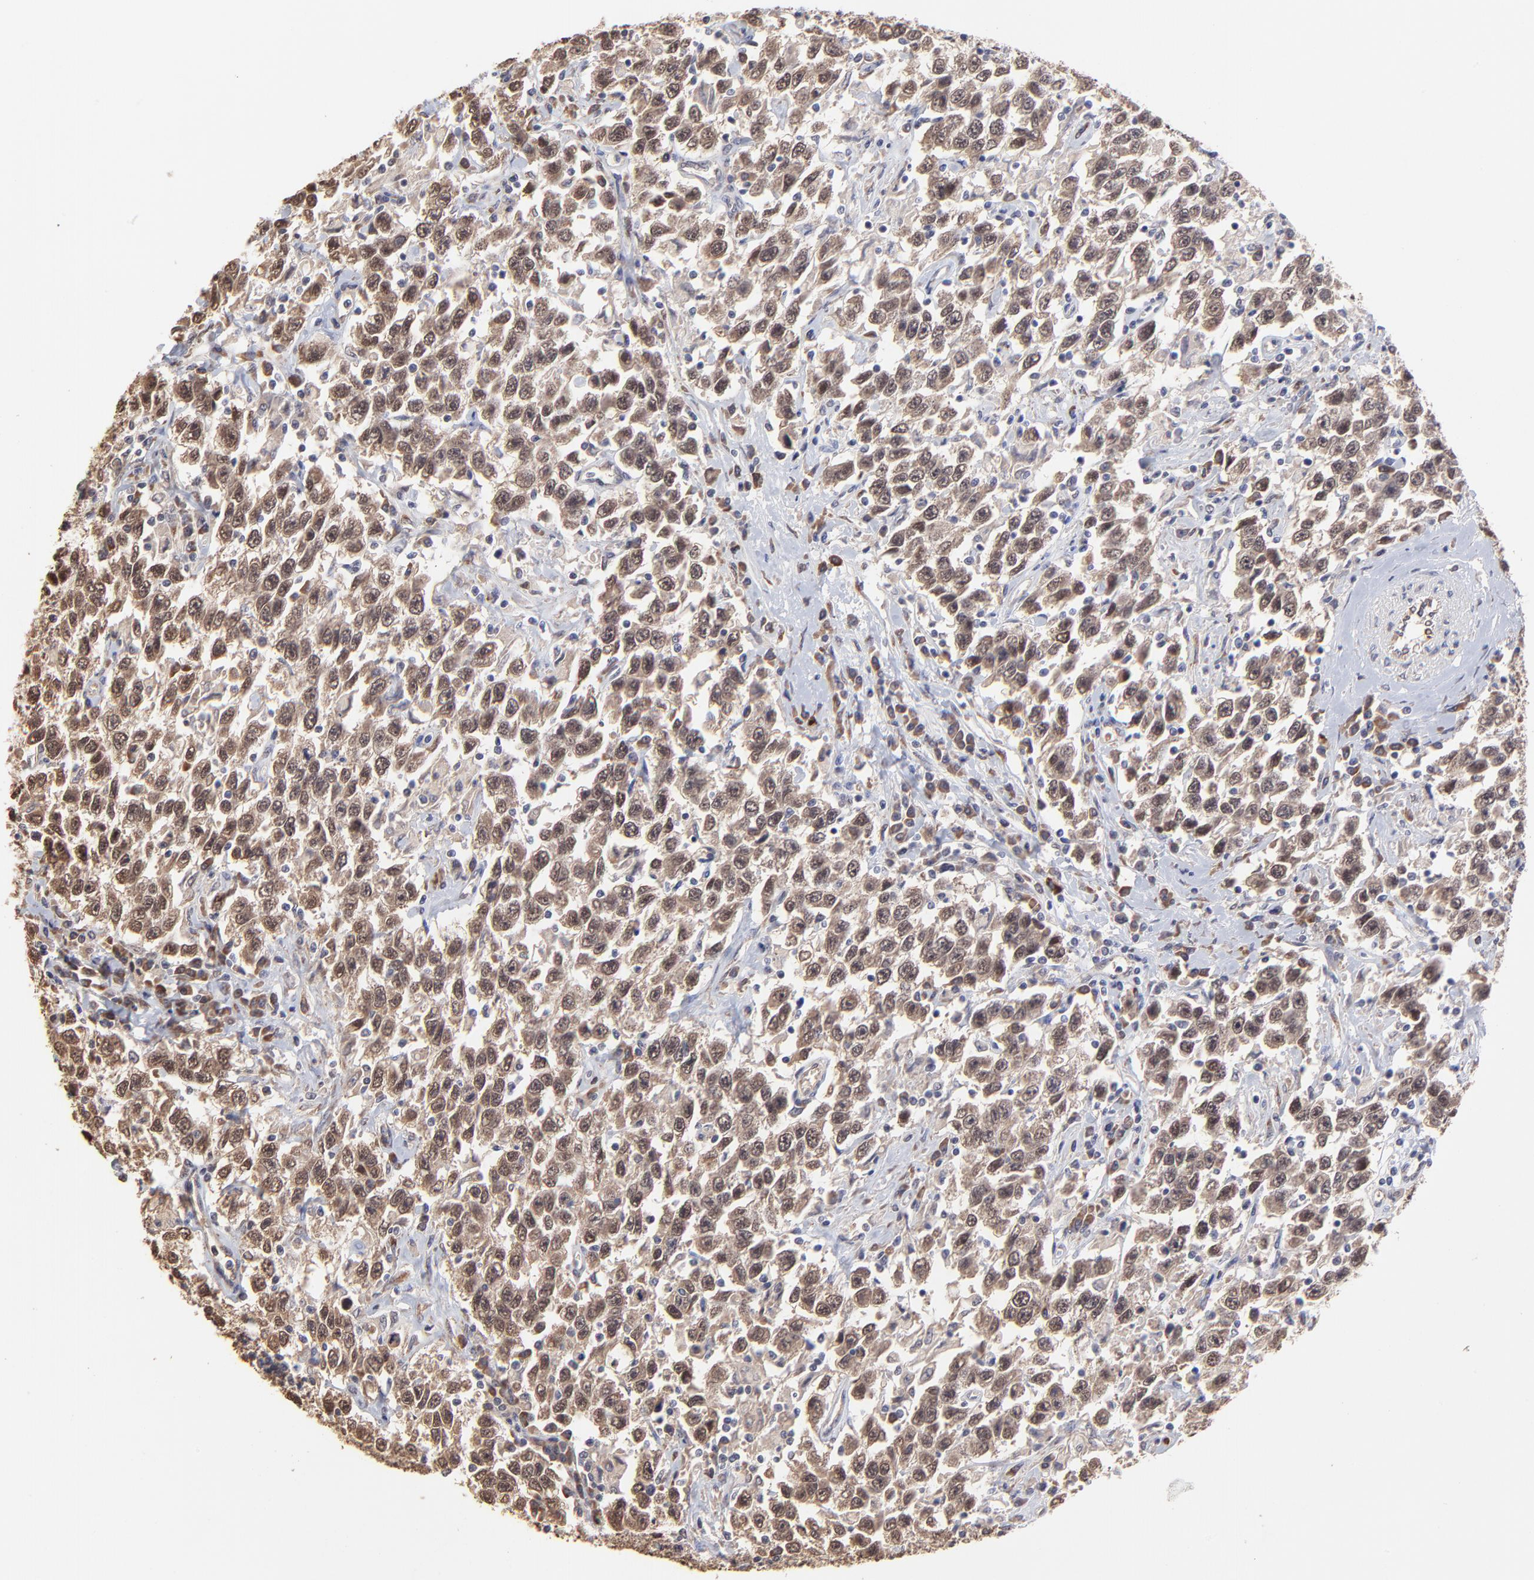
{"staining": {"intensity": "moderate", "quantity": ">75%", "location": "cytoplasmic/membranous,nuclear"}, "tissue": "testis cancer", "cell_type": "Tumor cells", "image_type": "cancer", "snomed": [{"axis": "morphology", "description": "Seminoma, NOS"}, {"axis": "topography", "description": "Testis"}], "caption": "High-magnification brightfield microscopy of testis cancer (seminoma) stained with DAB (brown) and counterstained with hematoxylin (blue). tumor cells exhibit moderate cytoplasmic/membranous and nuclear positivity is seen in approximately>75% of cells.", "gene": "CHL1", "patient": {"sex": "male", "age": 41}}